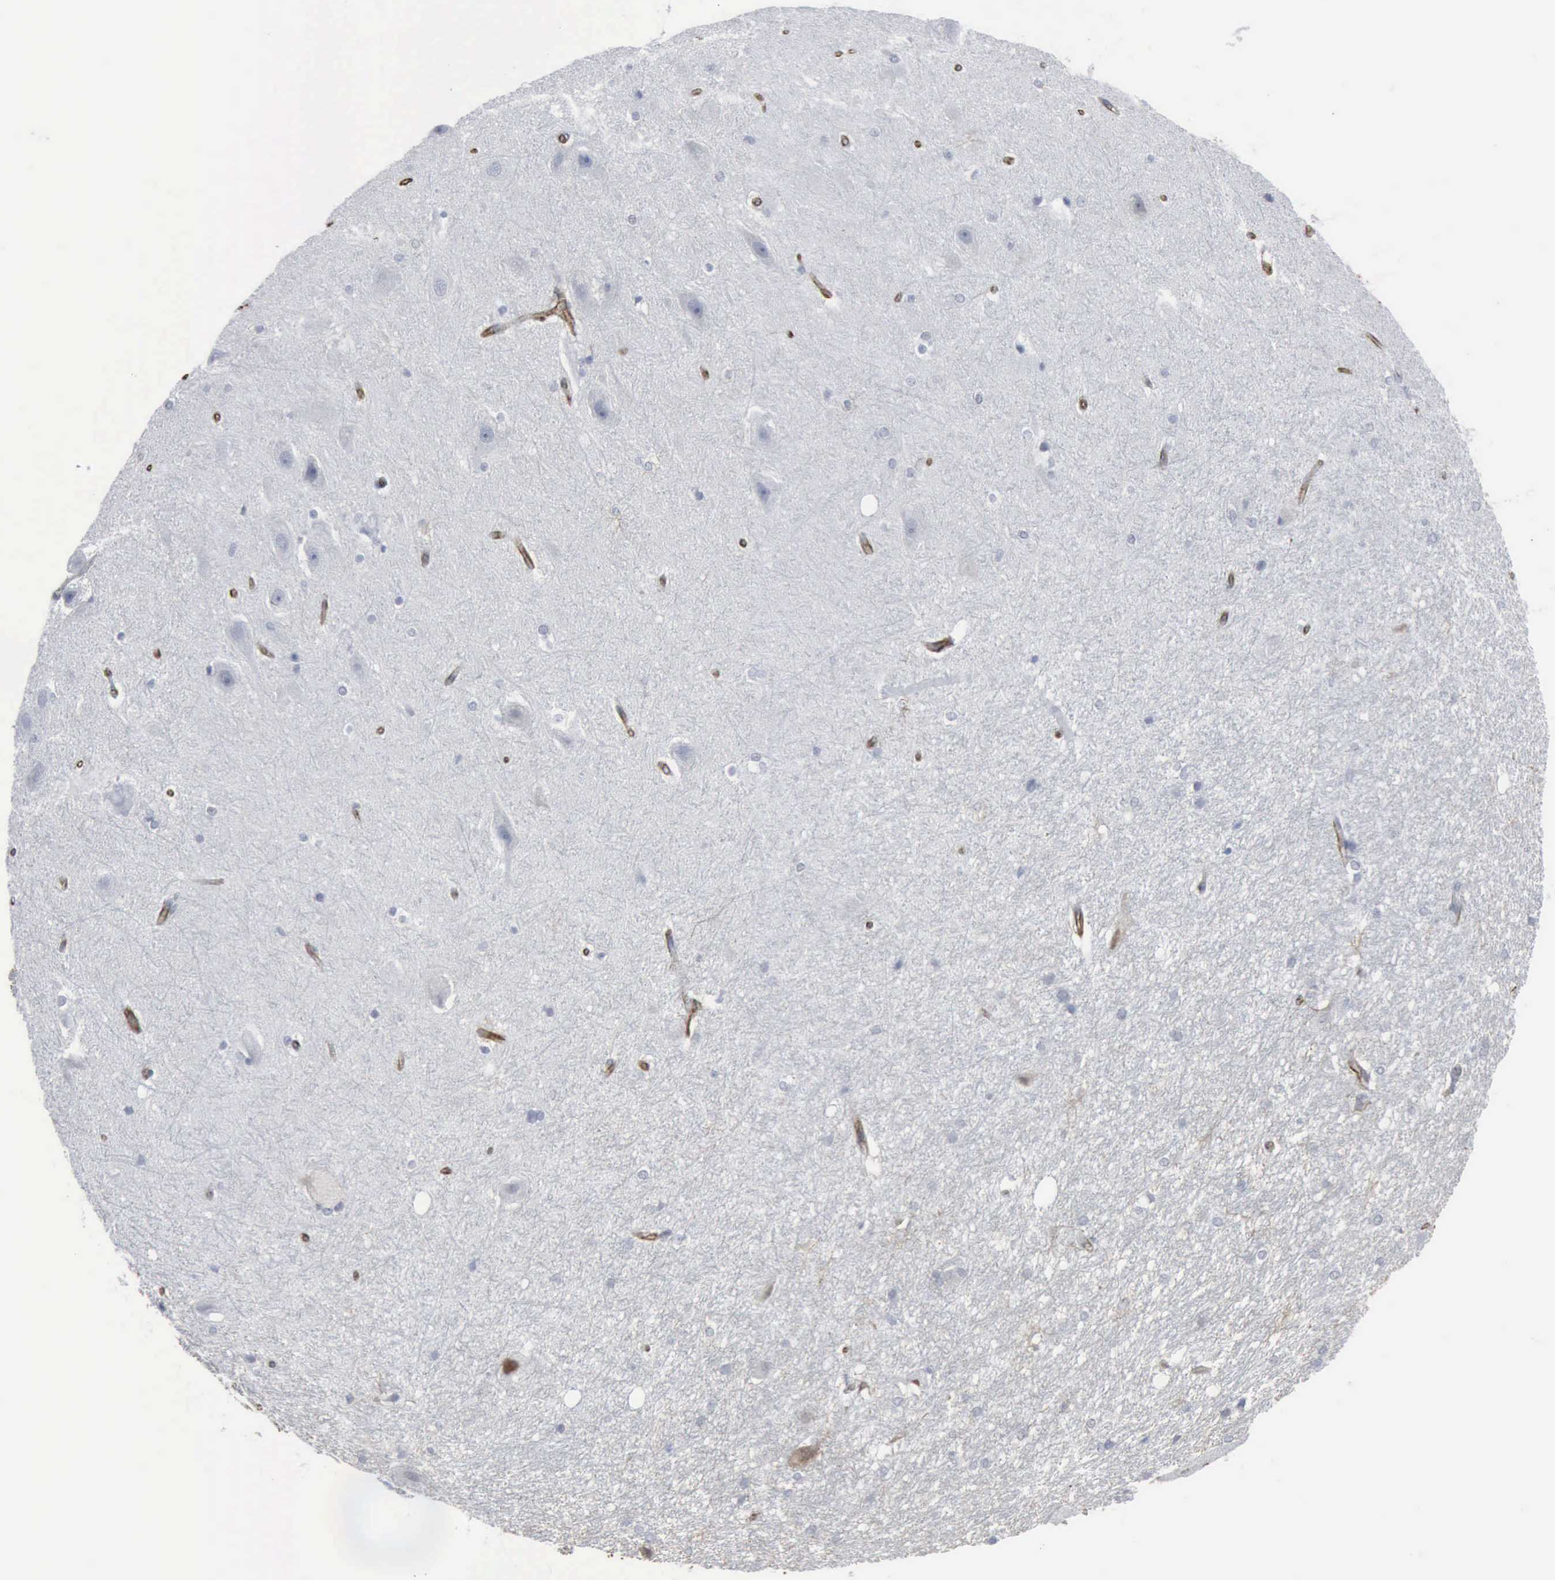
{"staining": {"intensity": "weak", "quantity": "<25%", "location": "cytoplasmic/membranous"}, "tissue": "hippocampus", "cell_type": "Glial cells", "image_type": "normal", "snomed": [{"axis": "morphology", "description": "Normal tissue, NOS"}, {"axis": "topography", "description": "Hippocampus"}], "caption": "Immunohistochemical staining of benign human hippocampus shows no significant staining in glial cells.", "gene": "CCNE1", "patient": {"sex": "female", "age": 19}}